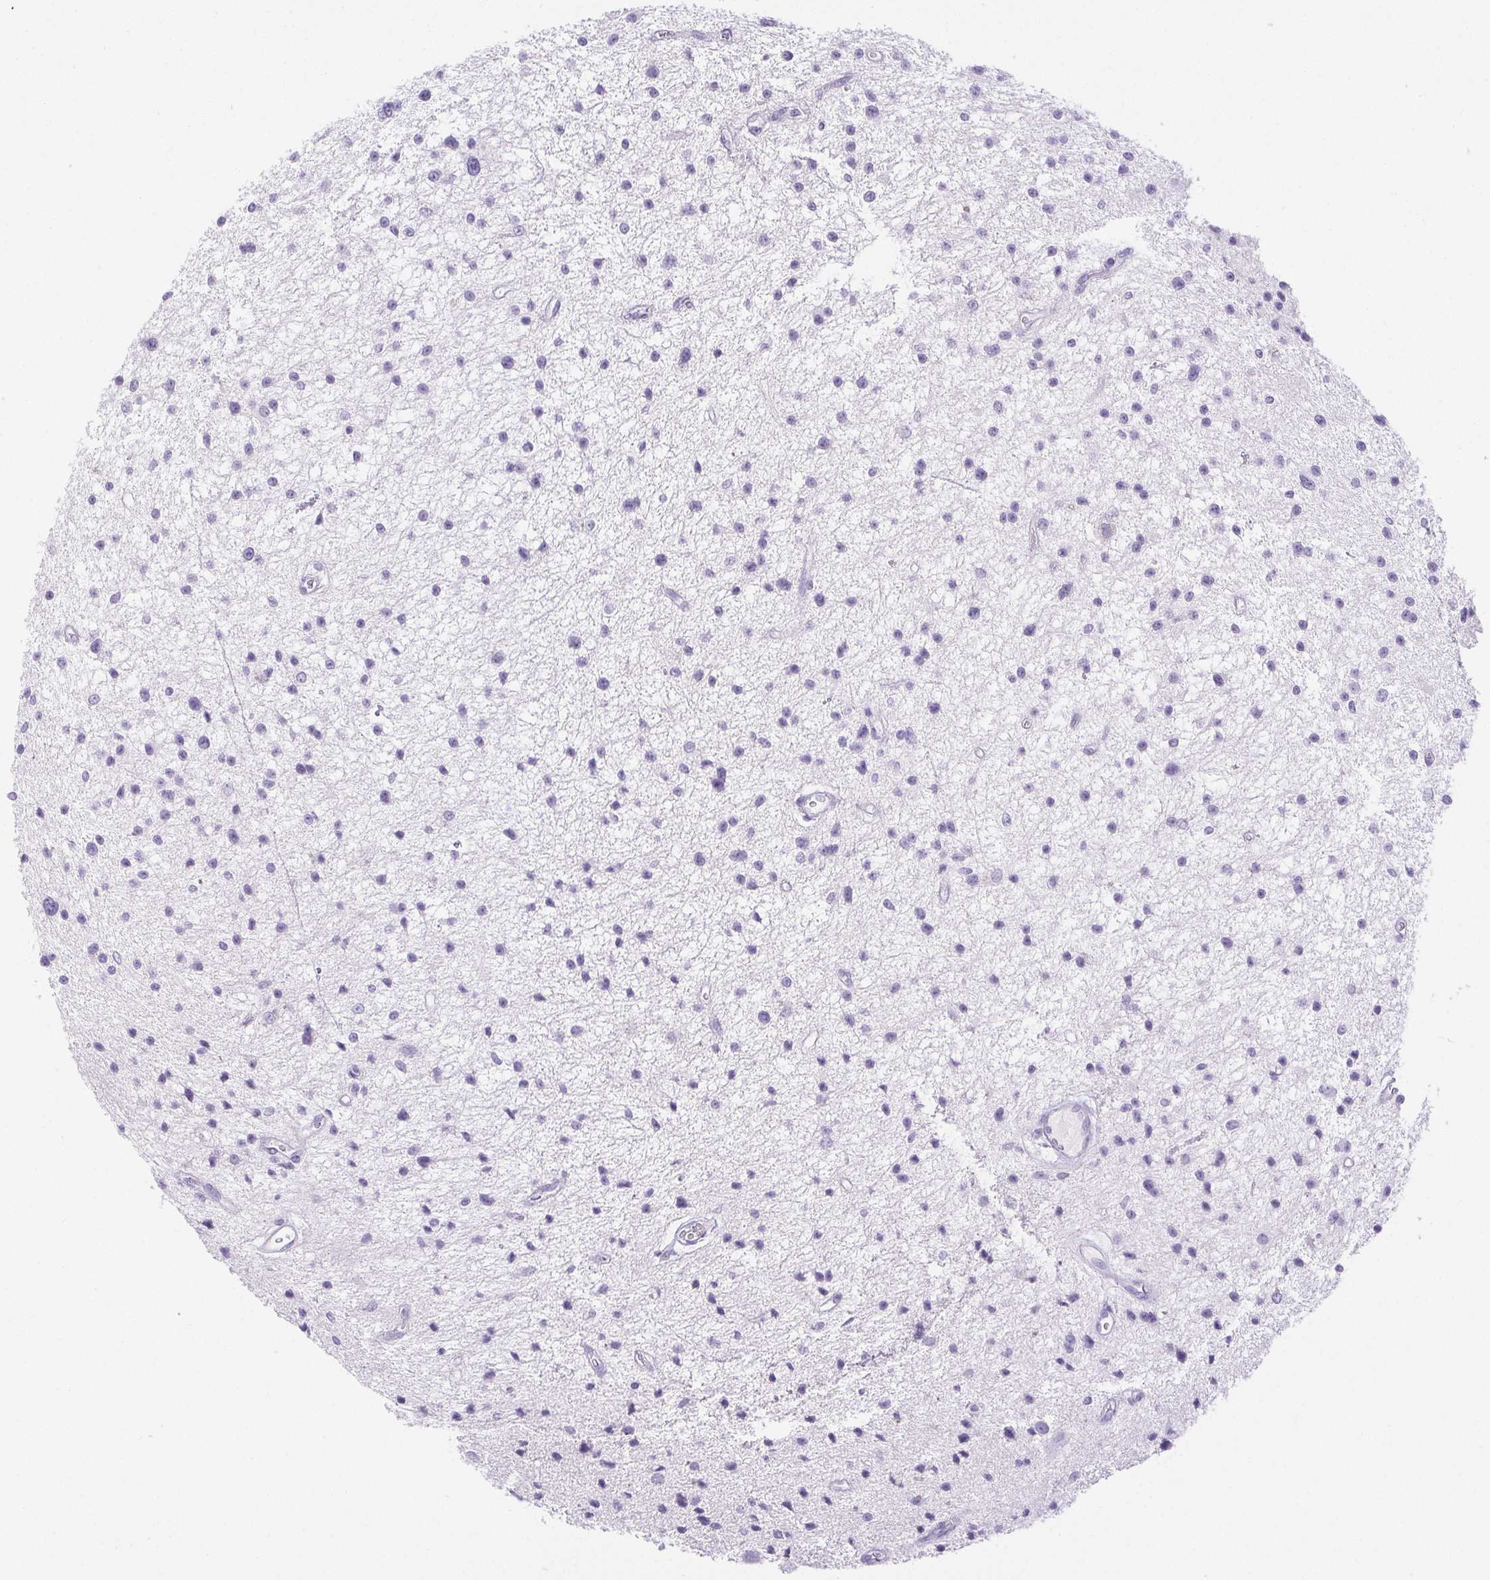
{"staining": {"intensity": "negative", "quantity": "none", "location": "none"}, "tissue": "glioma", "cell_type": "Tumor cells", "image_type": "cancer", "snomed": [{"axis": "morphology", "description": "Glioma, malignant, Low grade"}, {"axis": "topography", "description": "Brain"}], "caption": "This is an immunohistochemistry micrograph of human malignant glioma (low-grade). There is no expression in tumor cells.", "gene": "HLA-G", "patient": {"sex": "male", "age": 43}}